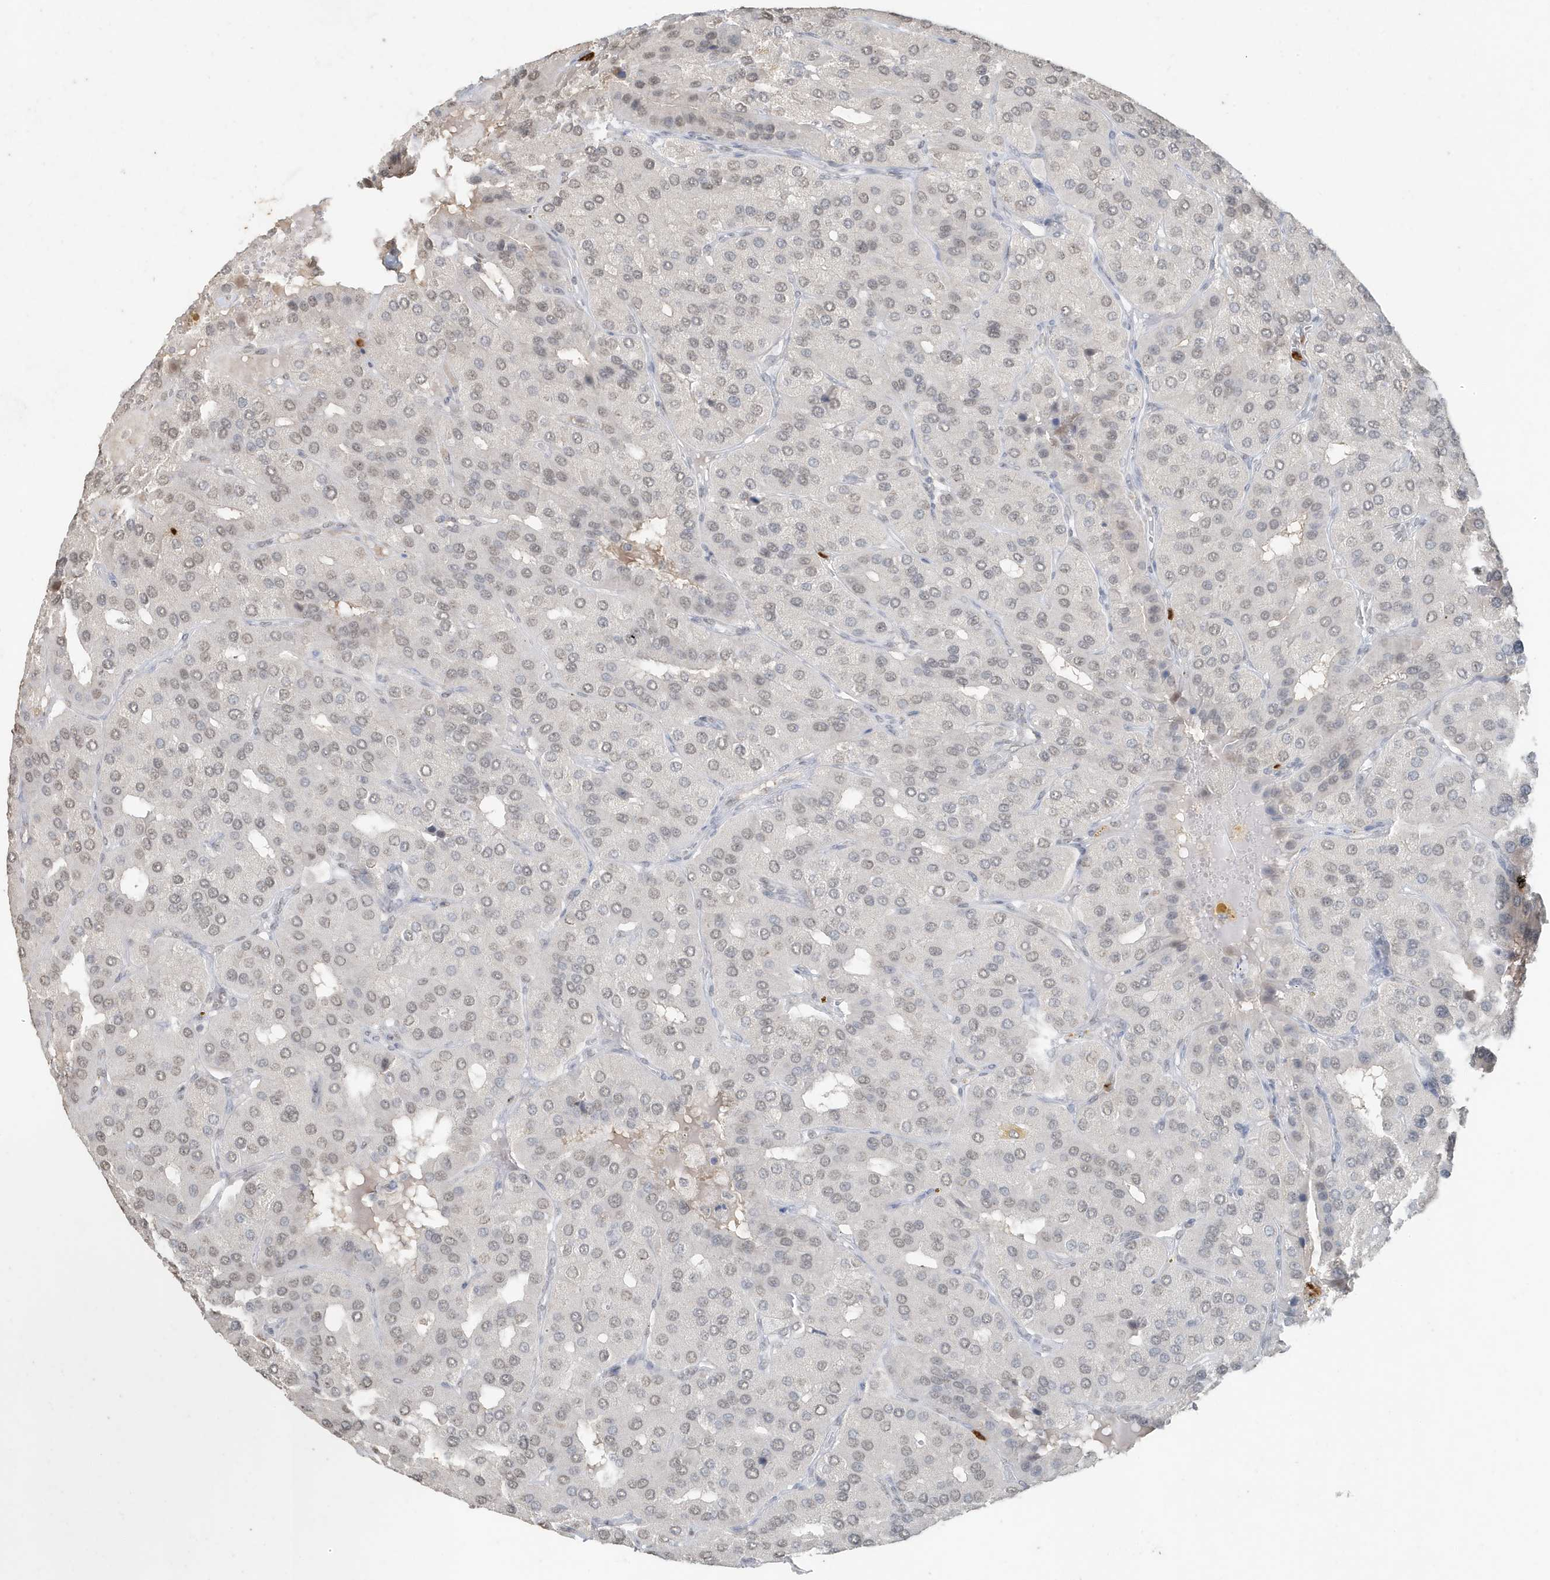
{"staining": {"intensity": "weak", "quantity": "<25%", "location": "nuclear"}, "tissue": "parathyroid gland", "cell_type": "Glandular cells", "image_type": "normal", "snomed": [{"axis": "morphology", "description": "Normal tissue, NOS"}, {"axis": "morphology", "description": "Adenoma, NOS"}, {"axis": "topography", "description": "Parathyroid gland"}], "caption": "This is an immunohistochemistry (IHC) histopathology image of unremarkable human parathyroid gland. There is no expression in glandular cells.", "gene": "DEFA1", "patient": {"sex": "female", "age": 86}}